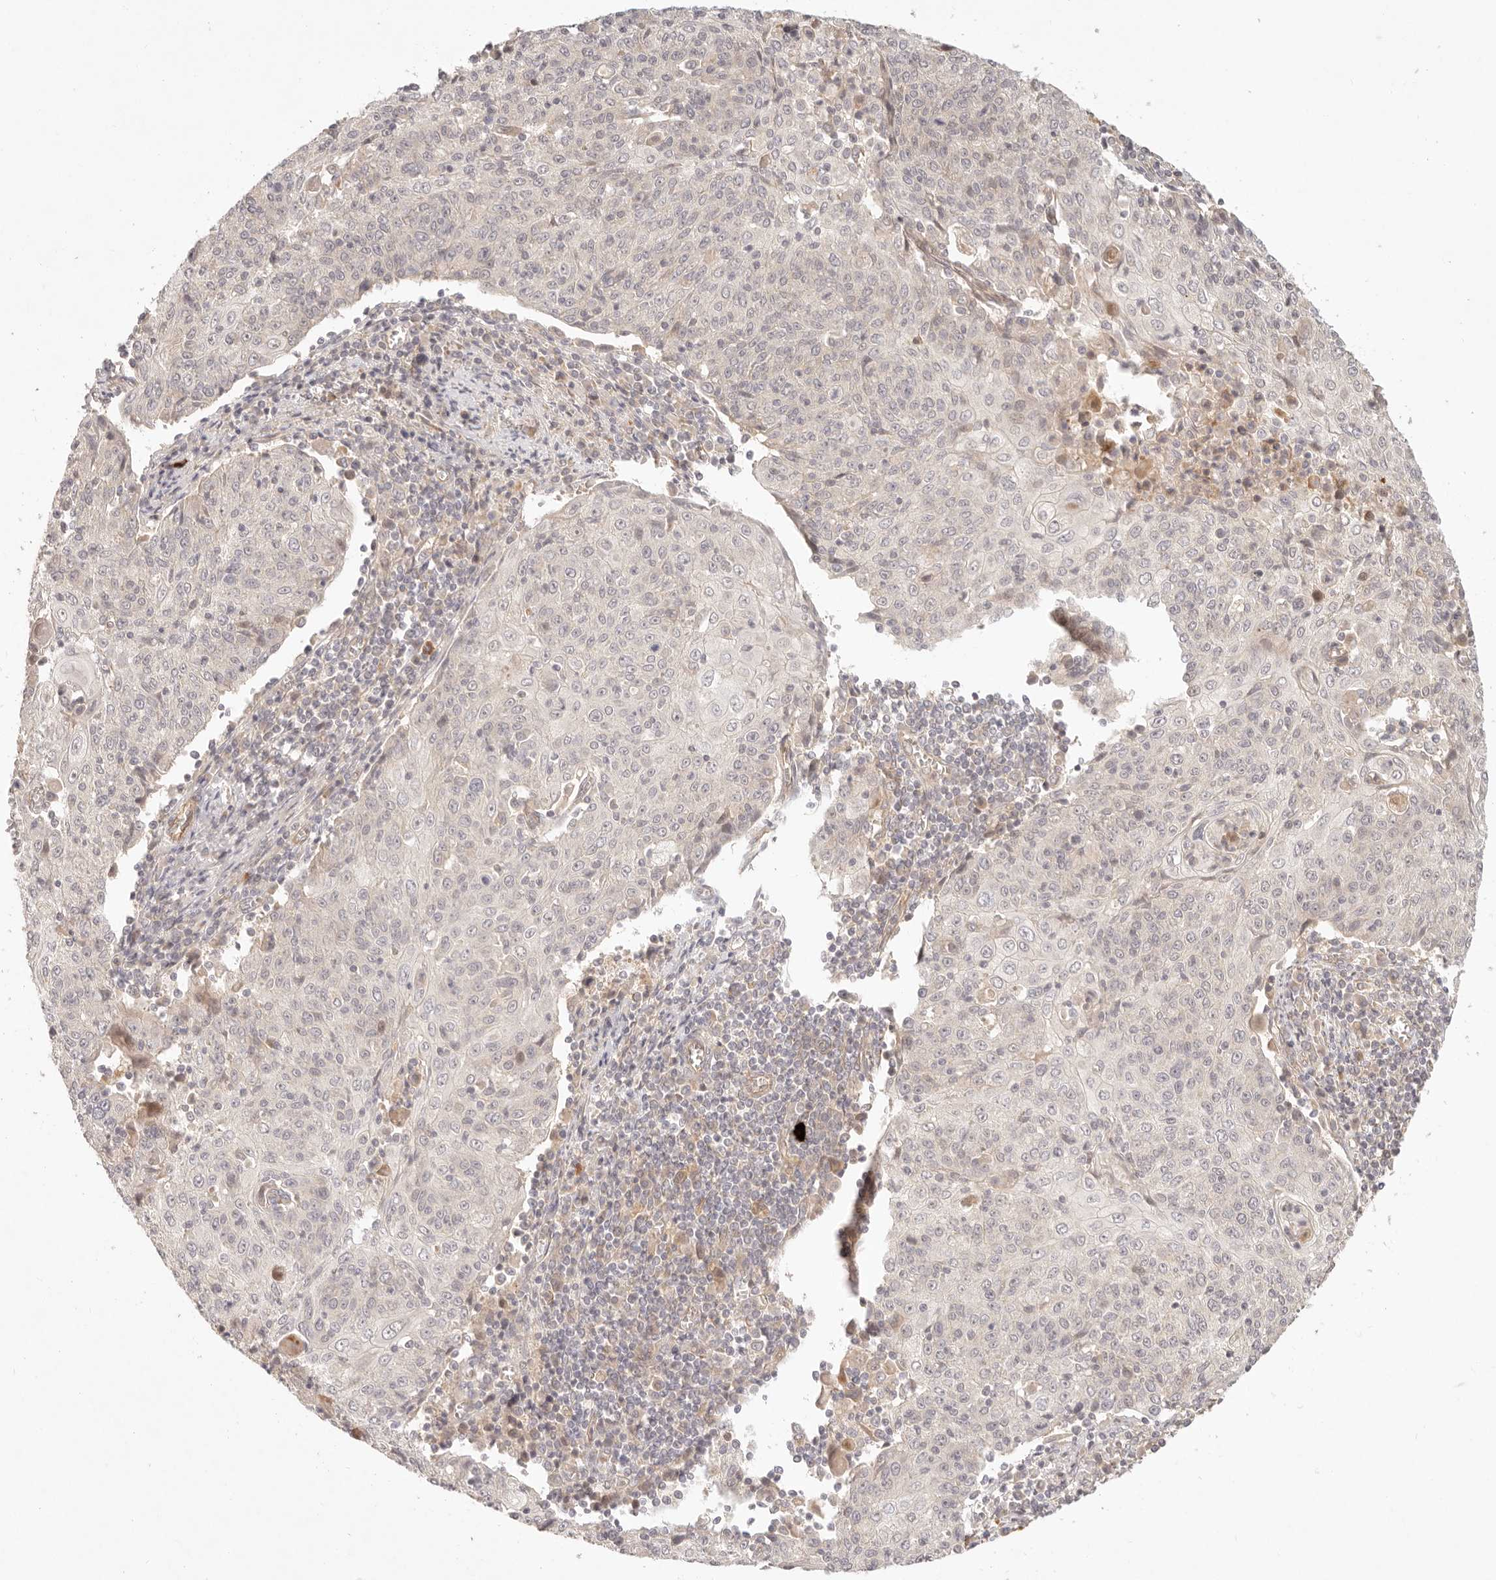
{"staining": {"intensity": "negative", "quantity": "none", "location": "none"}, "tissue": "cervical cancer", "cell_type": "Tumor cells", "image_type": "cancer", "snomed": [{"axis": "morphology", "description": "Squamous cell carcinoma, NOS"}, {"axis": "topography", "description": "Cervix"}], "caption": "Cervical cancer (squamous cell carcinoma) stained for a protein using immunohistochemistry displays no staining tumor cells.", "gene": "PPP1R3B", "patient": {"sex": "female", "age": 48}}